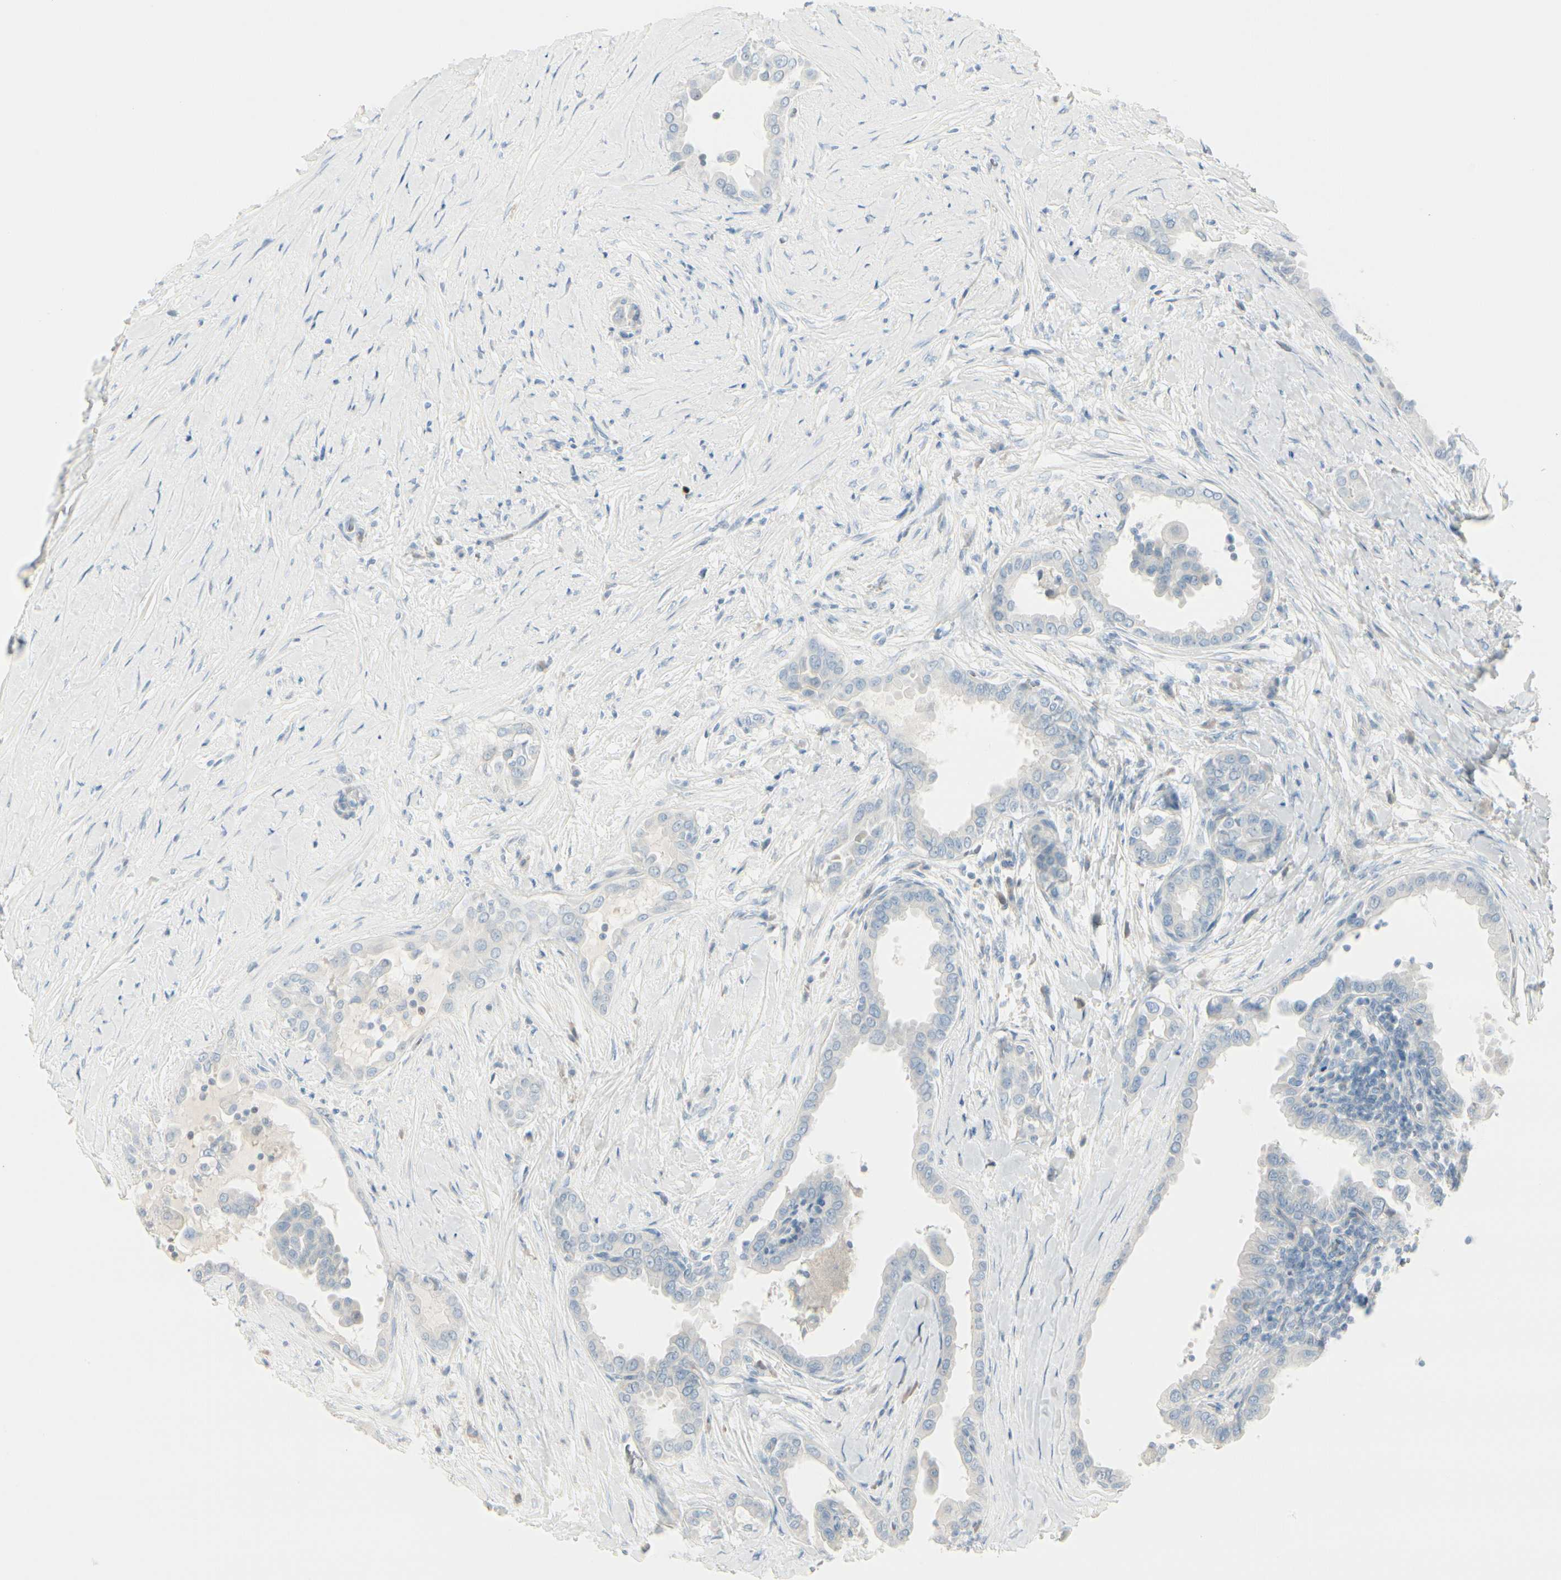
{"staining": {"intensity": "negative", "quantity": "none", "location": "none"}, "tissue": "thyroid cancer", "cell_type": "Tumor cells", "image_type": "cancer", "snomed": [{"axis": "morphology", "description": "Papillary adenocarcinoma, NOS"}, {"axis": "topography", "description": "Thyroid gland"}], "caption": "DAB (3,3'-diaminobenzidine) immunohistochemical staining of thyroid cancer reveals no significant expression in tumor cells.", "gene": "CDHR5", "patient": {"sex": "male", "age": 33}}